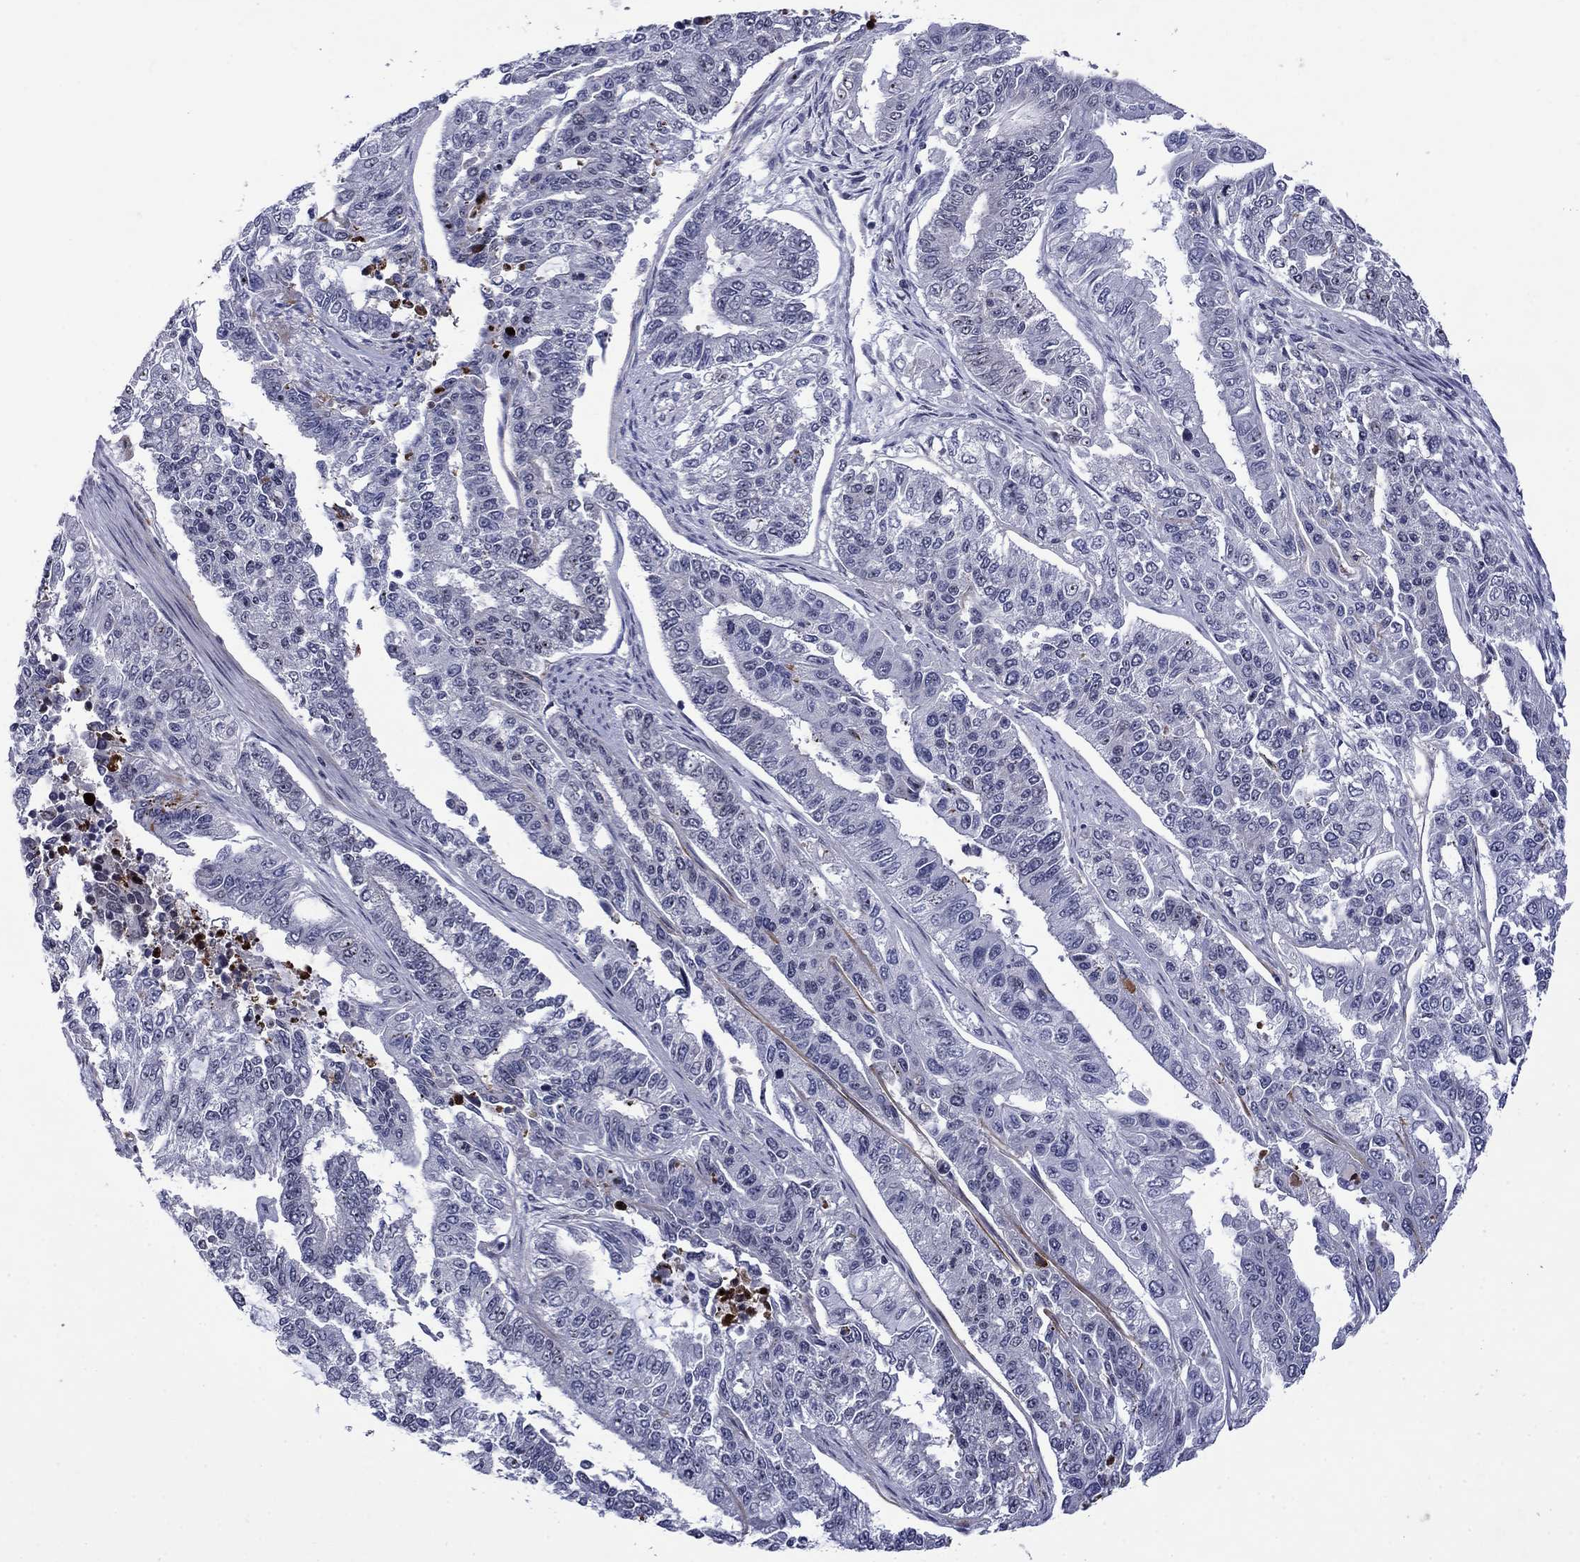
{"staining": {"intensity": "negative", "quantity": "none", "location": "none"}, "tissue": "endometrial cancer", "cell_type": "Tumor cells", "image_type": "cancer", "snomed": [{"axis": "morphology", "description": "Adenocarcinoma, NOS"}, {"axis": "topography", "description": "Uterus"}], "caption": "Immunohistochemical staining of human adenocarcinoma (endometrial) reveals no significant staining in tumor cells.", "gene": "SURF2", "patient": {"sex": "female", "age": 59}}